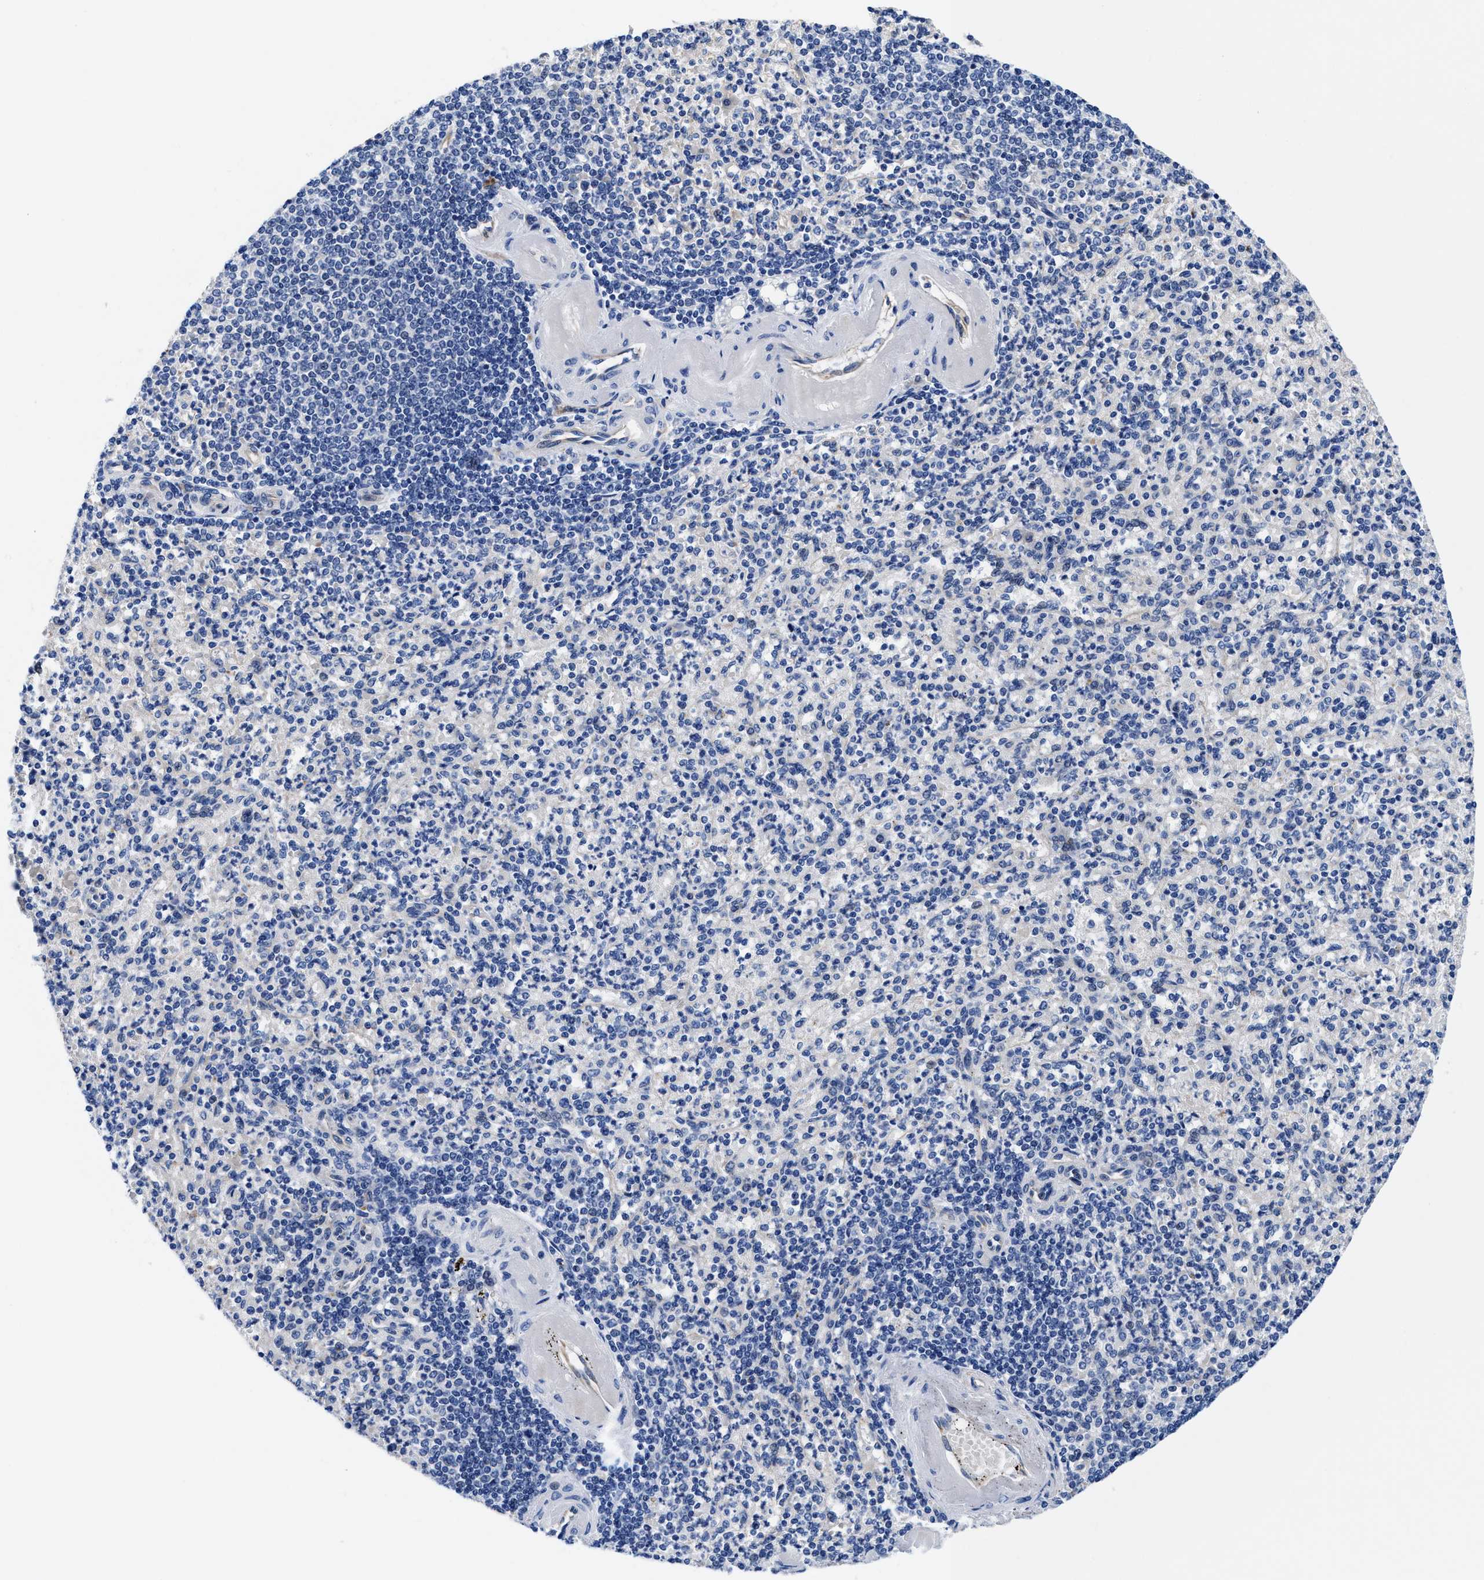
{"staining": {"intensity": "negative", "quantity": "none", "location": "none"}, "tissue": "spleen", "cell_type": "Cells in red pulp", "image_type": "normal", "snomed": [{"axis": "morphology", "description": "Normal tissue, NOS"}, {"axis": "topography", "description": "Spleen"}], "caption": "Immunohistochemistry photomicrograph of normal spleen: spleen stained with DAB displays no significant protein staining in cells in red pulp.", "gene": "DHRS13", "patient": {"sex": "female", "age": 74}}